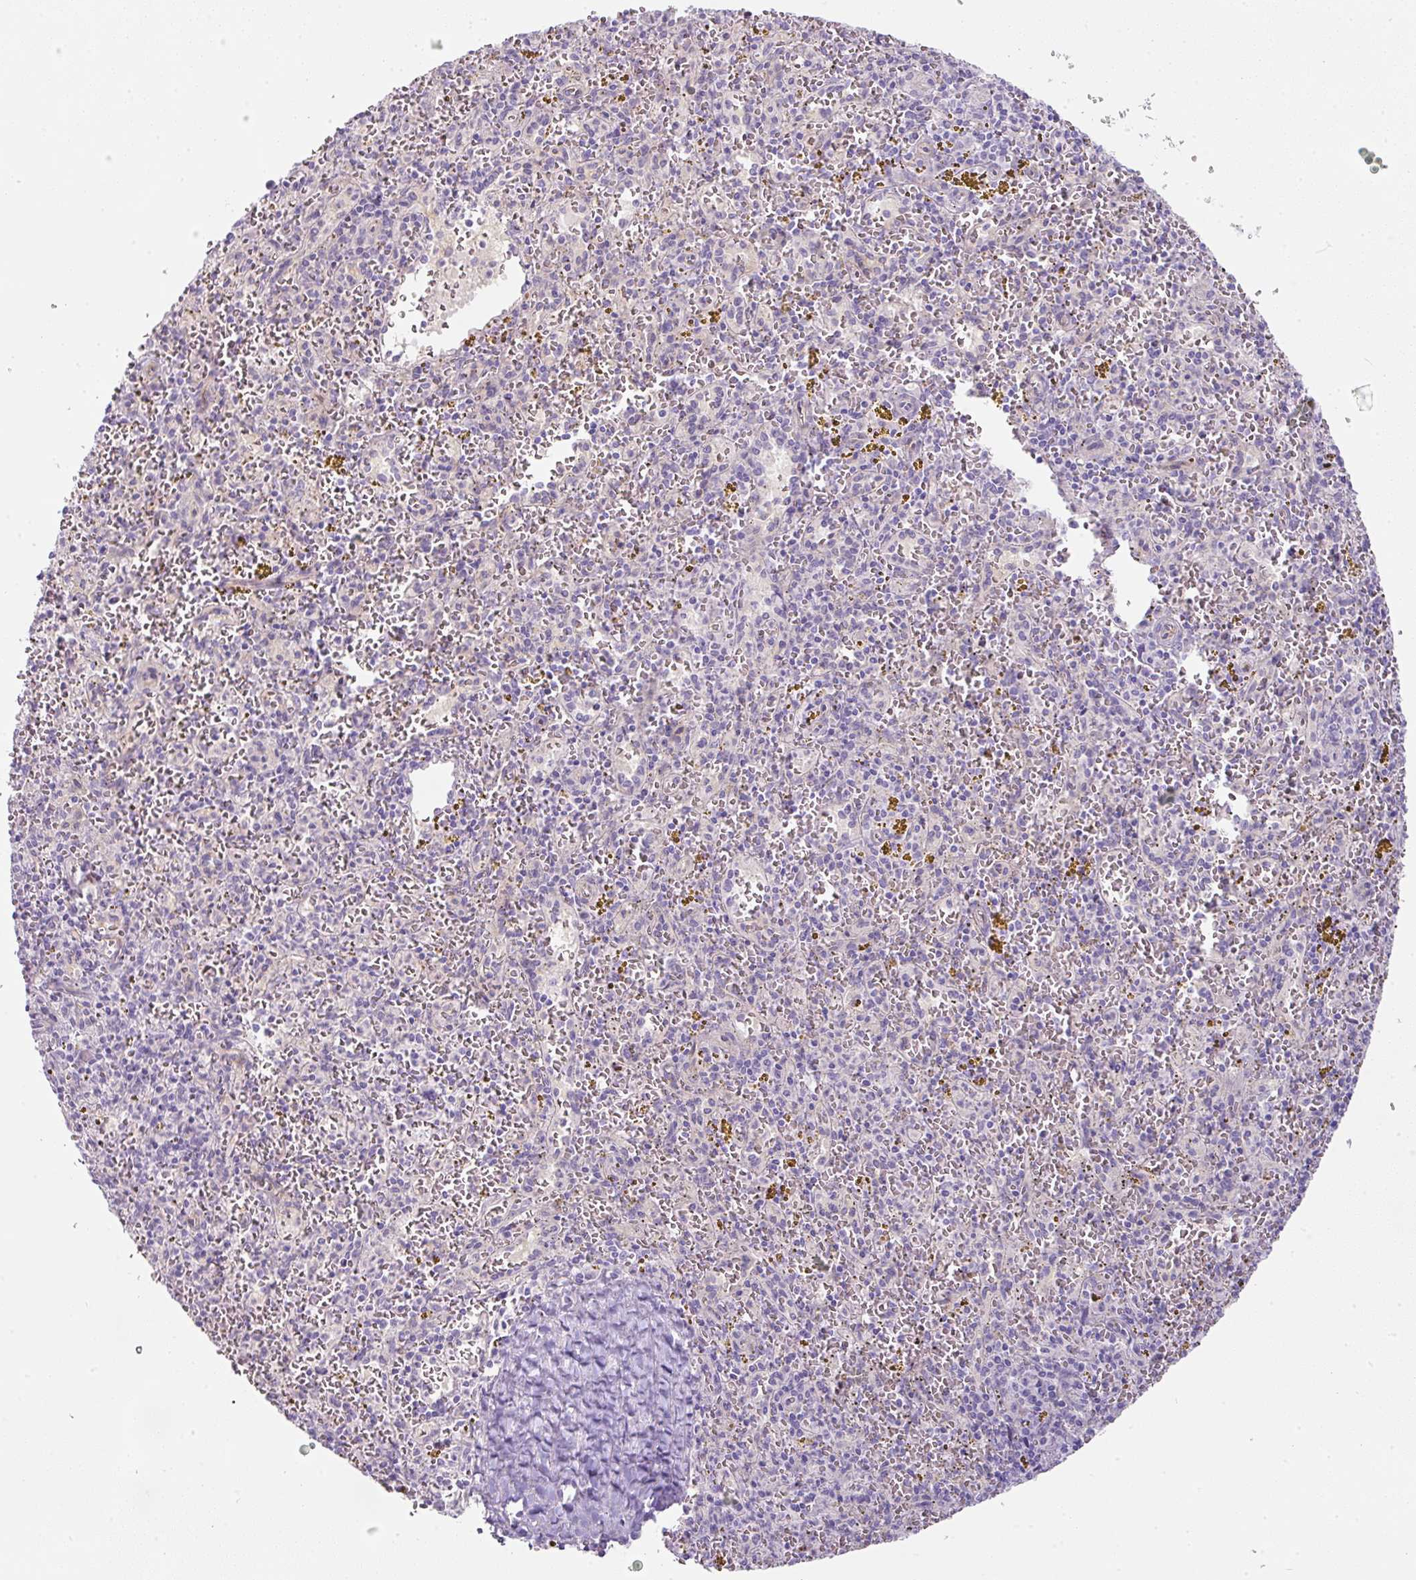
{"staining": {"intensity": "negative", "quantity": "none", "location": "none"}, "tissue": "spleen", "cell_type": "Cells in red pulp", "image_type": "normal", "snomed": [{"axis": "morphology", "description": "Normal tissue, NOS"}, {"axis": "topography", "description": "Spleen"}], "caption": "Immunohistochemistry of benign spleen shows no expression in cells in red pulp.", "gene": "OR52N1", "patient": {"sex": "male", "age": 57}}